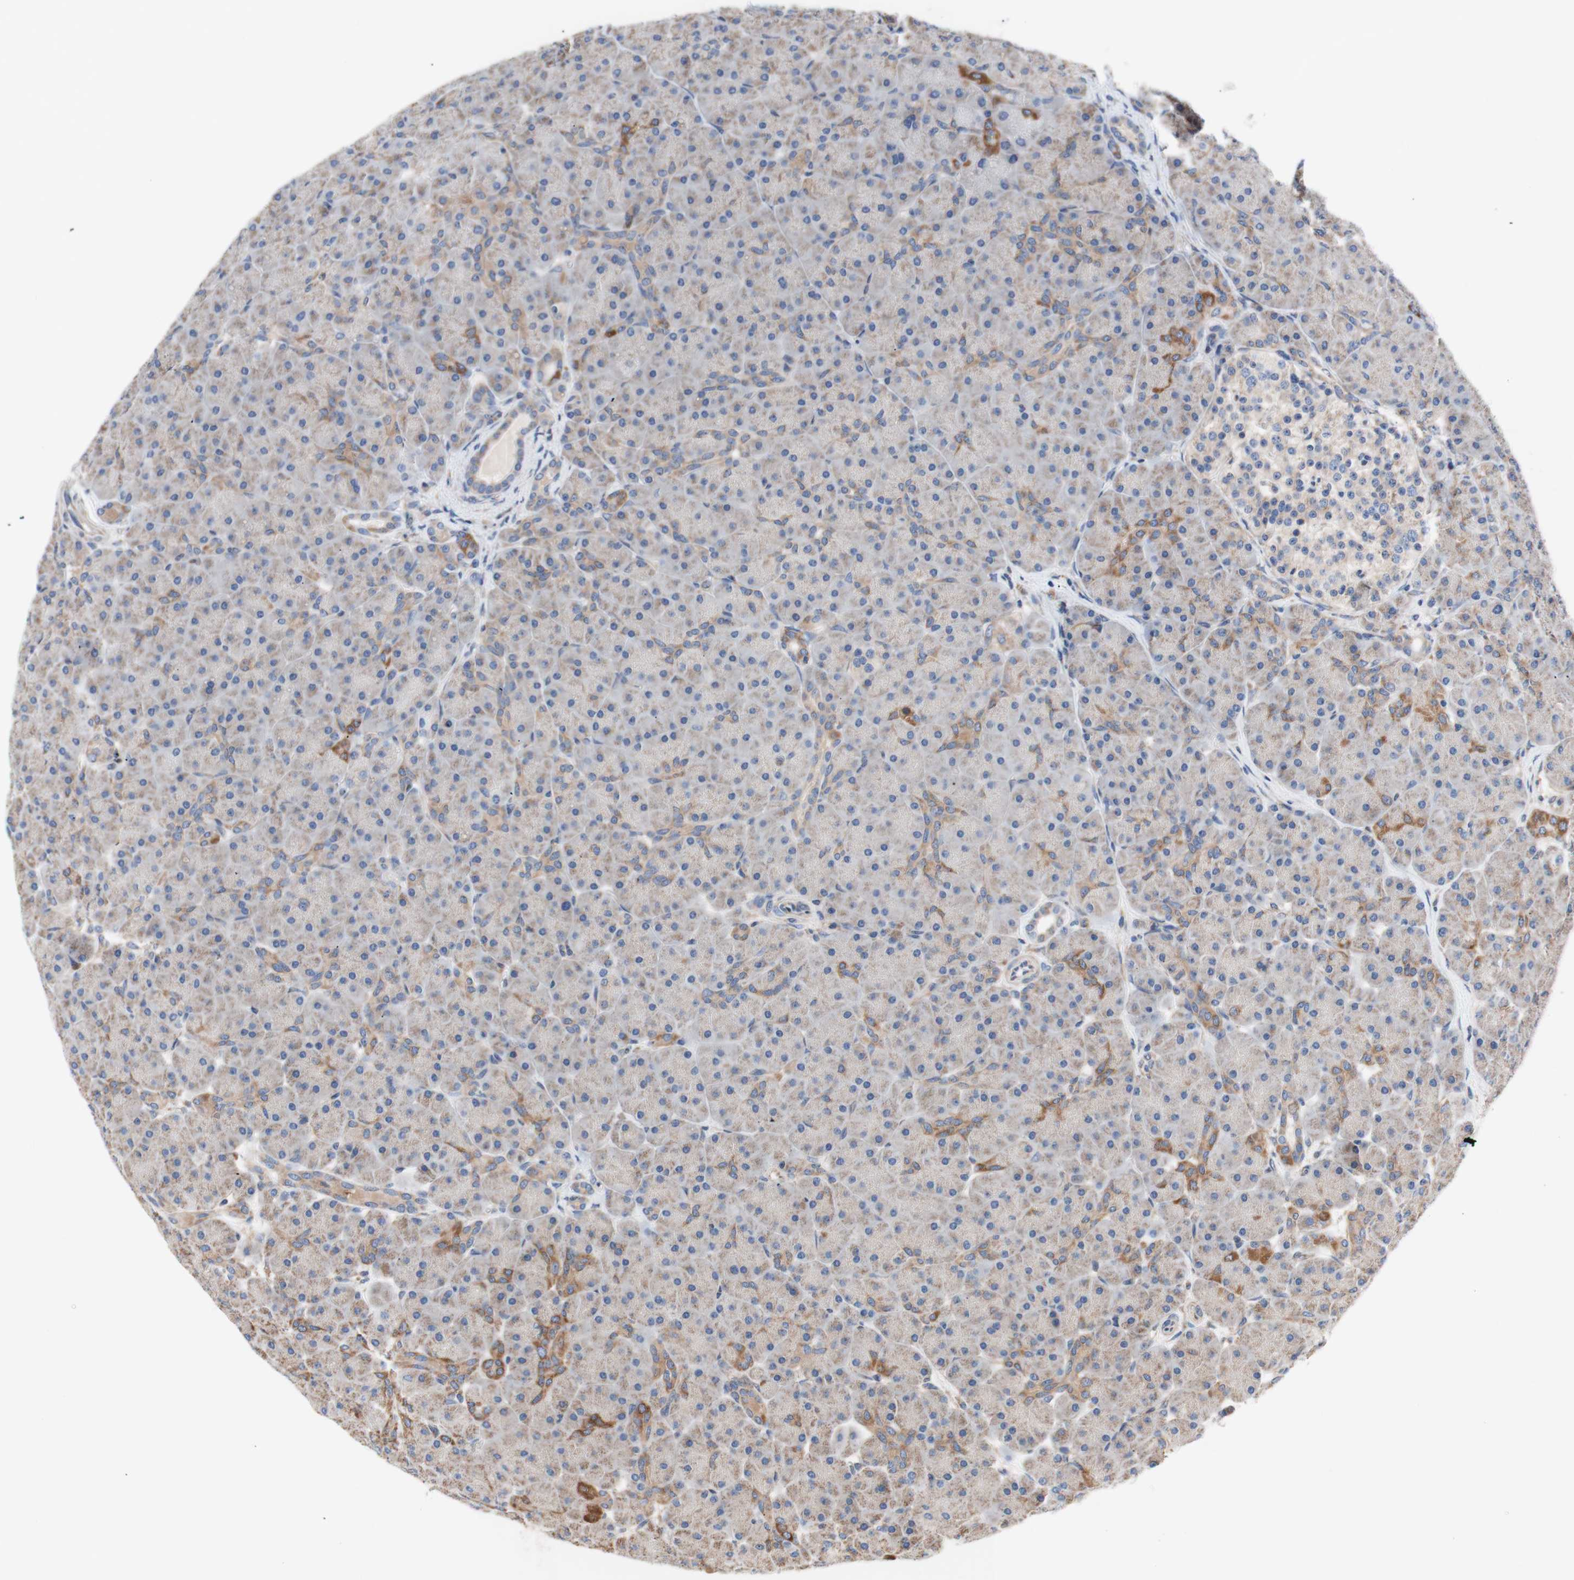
{"staining": {"intensity": "moderate", "quantity": "<25%", "location": "cytoplasmic/membranous"}, "tissue": "pancreas", "cell_type": "Exocrine glandular cells", "image_type": "normal", "snomed": [{"axis": "morphology", "description": "Normal tissue, NOS"}, {"axis": "topography", "description": "Pancreas"}], "caption": "High-power microscopy captured an immunohistochemistry (IHC) histopathology image of unremarkable pancreas, revealing moderate cytoplasmic/membranous staining in approximately <25% of exocrine glandular cells. (DAB (3,3'-diaminobenzidine) IHC with brightfield microscopy, high magnification).", "gene": "FMR1", "patient": {"sex": "male", "age": 66}}